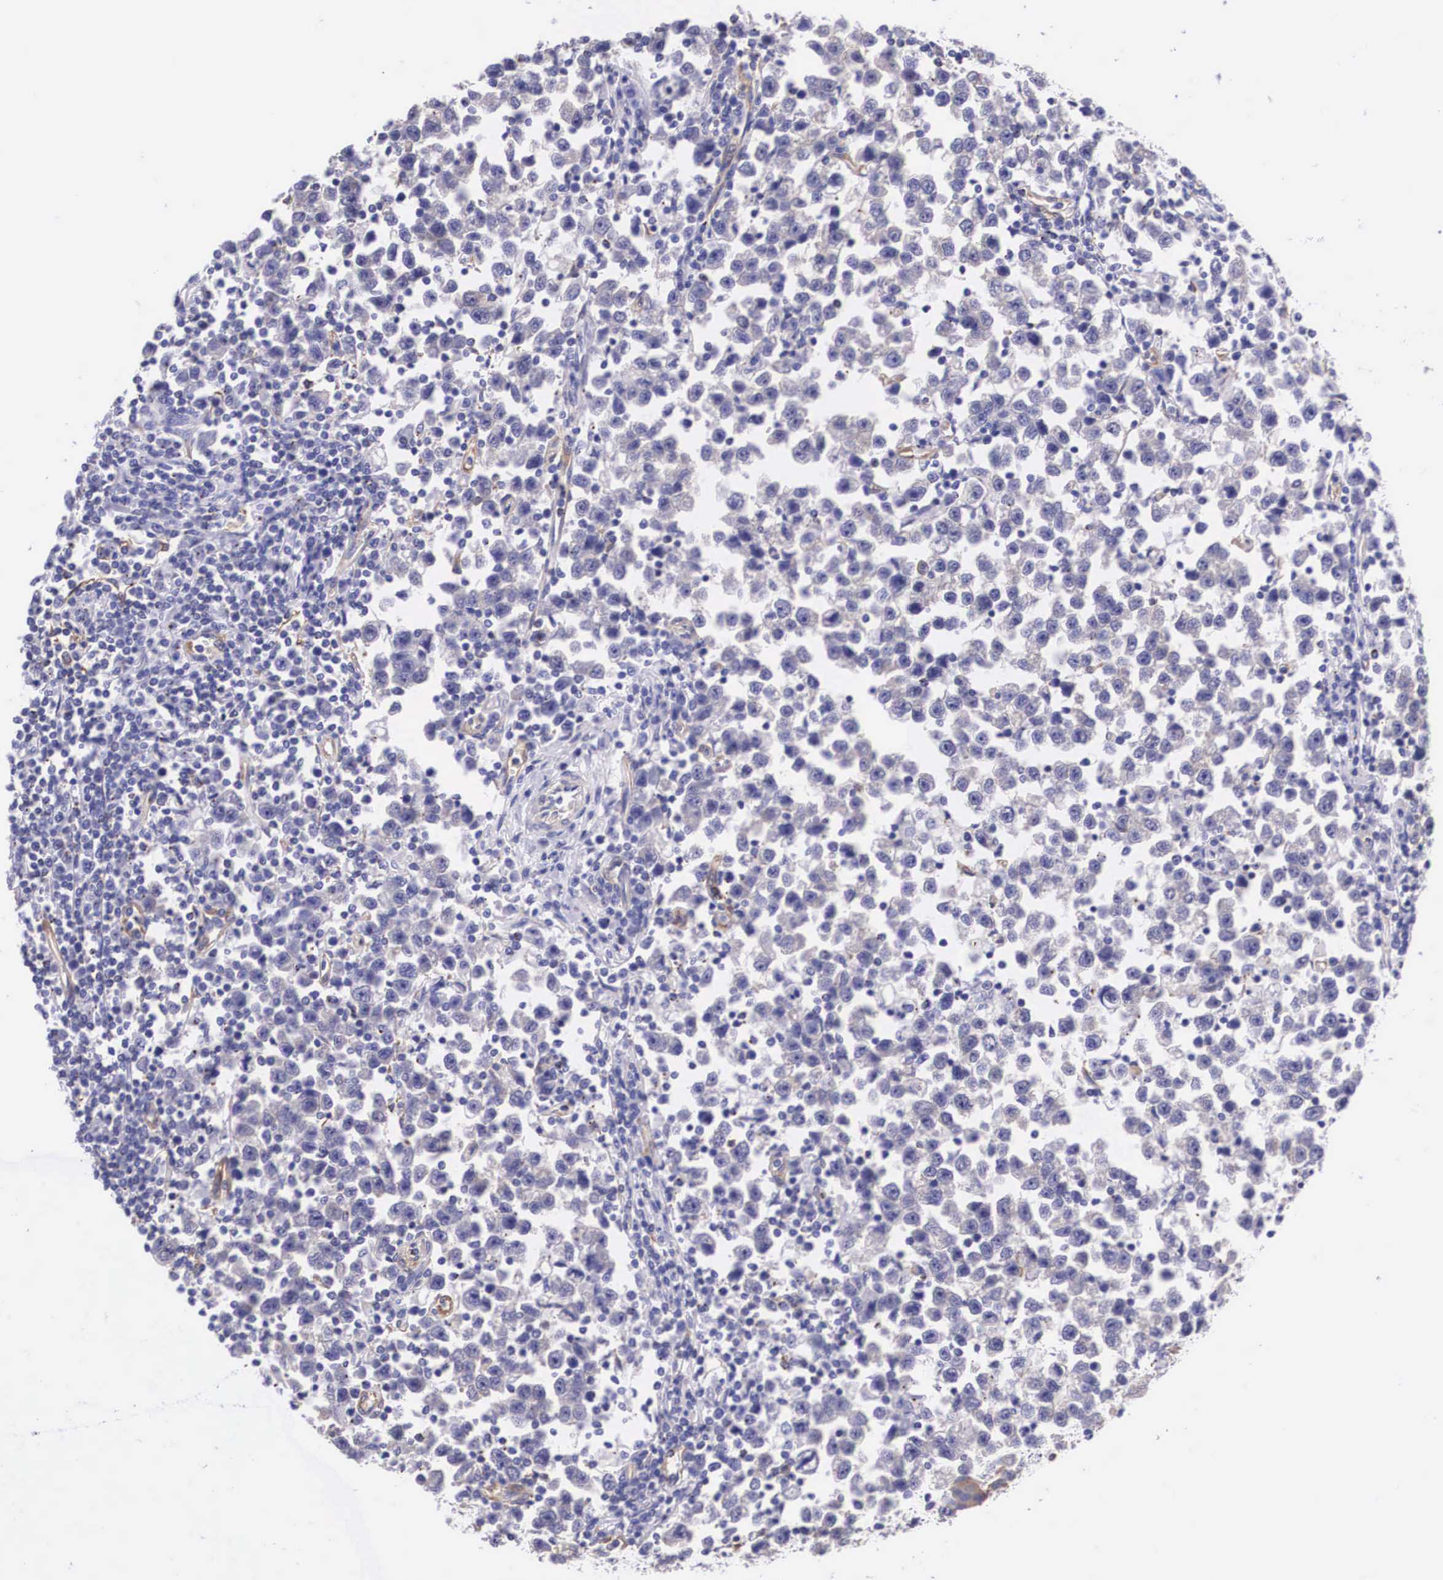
{"staining": {"intensity": "negative", "quantity": "none", "location": "none"}, "tissue": "testis cancer", "cell_type": "Tumor cells", "image_type": "cancer", "snomed": [{"axis": "morphology", "description": "Seminoma, NOS"}, {"axis": "topography", "description": "Testis"}], "caption": "Micrograph shows no significant protein positivity in tumor cells of testis seminoma.", "gene": "BCAR1", "patient": {"sex": "male", "age": 43}}